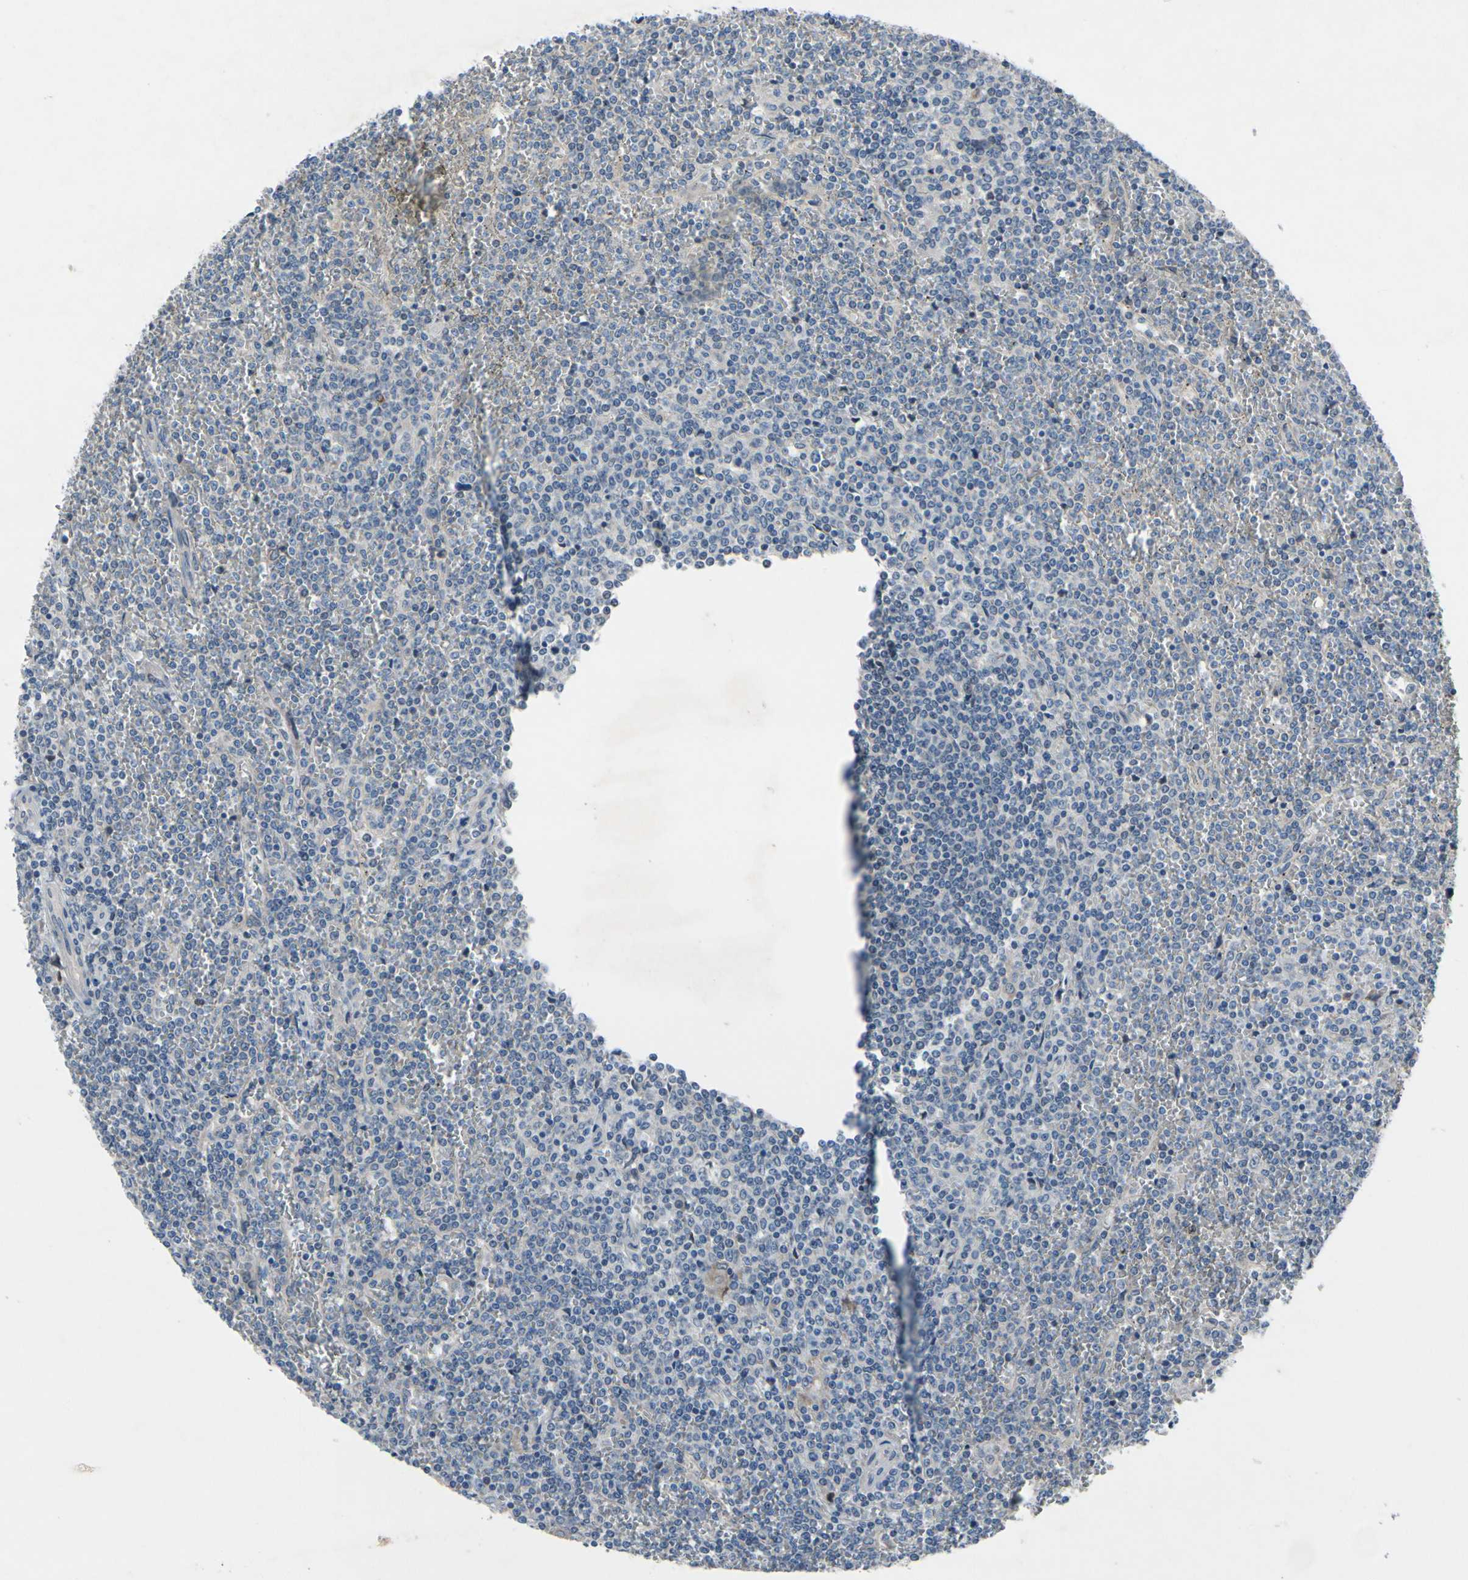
{"staining": {"intensity": "negative", "quantity": "none", "location": "none"}, "tissue": "lymphoma", "cell_type": "Tumor cells", "image_type": "cancer", "snomed": [{"axis": "morphology", "description": "Malignant lymphoma, non-Hodgkin's type, Low grade"}, {"axis": "topography", "description": "Spleen"}], "caption": "Immunohistochemical staining of human lymphoma demonstrates no significant expression in tumor cells.", "gene": "PRXL2A", "patient": {"sex": "female", "age": 19}}